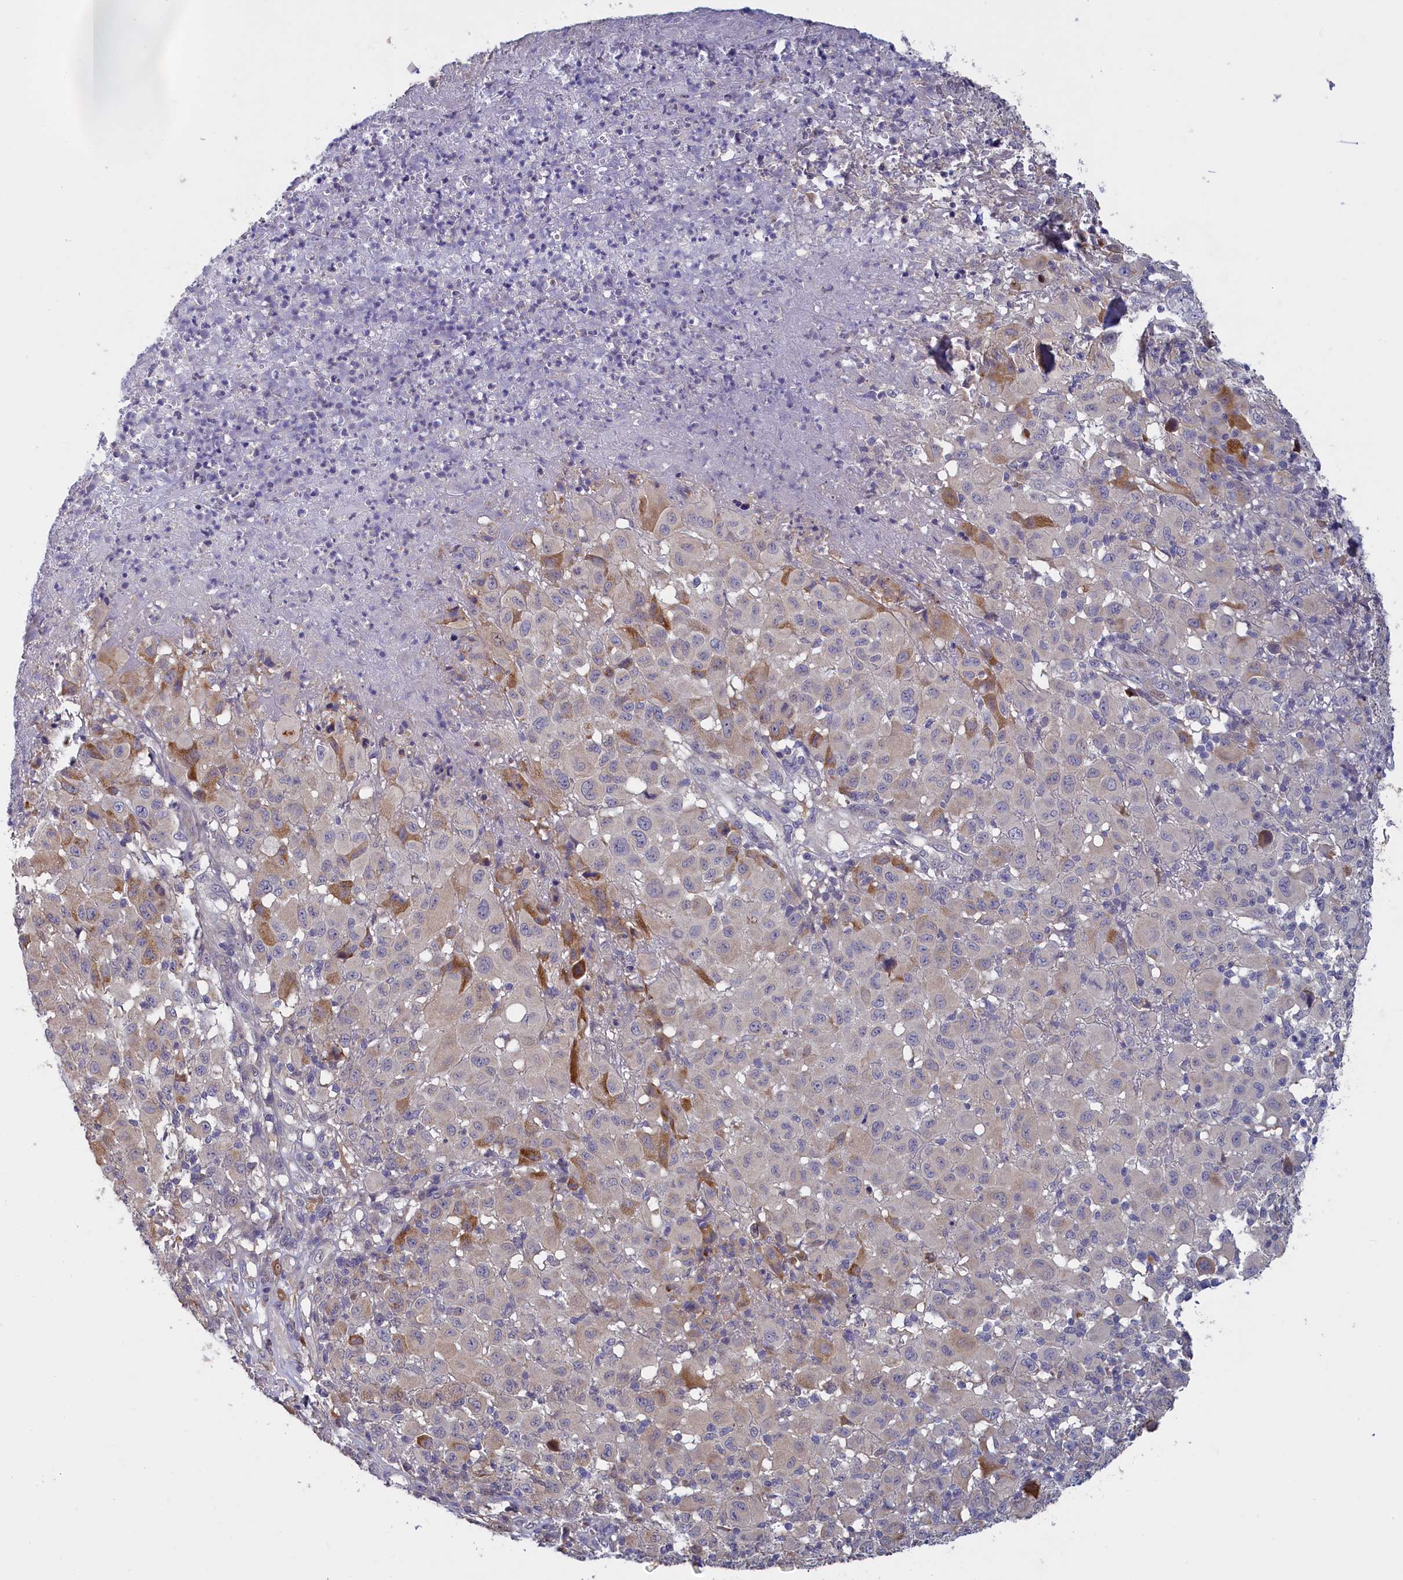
{"staining": {"intensity": "strong", "quantity": "<25%", "location": "cytoplasmic/membranous"}, "tissue": "melanoma", "cell_type": "Tumor cells", "image_type": "cancer", "snomed": [{"axis": "morphology", "description": "Malignant melanoma, NOS"}, {"axis": "topography", "description": "Skin"}], "caption": "Strong cytoplasmic/membranous staining for a protein is present in approximately <25% of tumor cells of malignant melanoma using immunohistochemistry.", "gene": "UCHL3", "patient": {"sex": "male", "age": 73}}